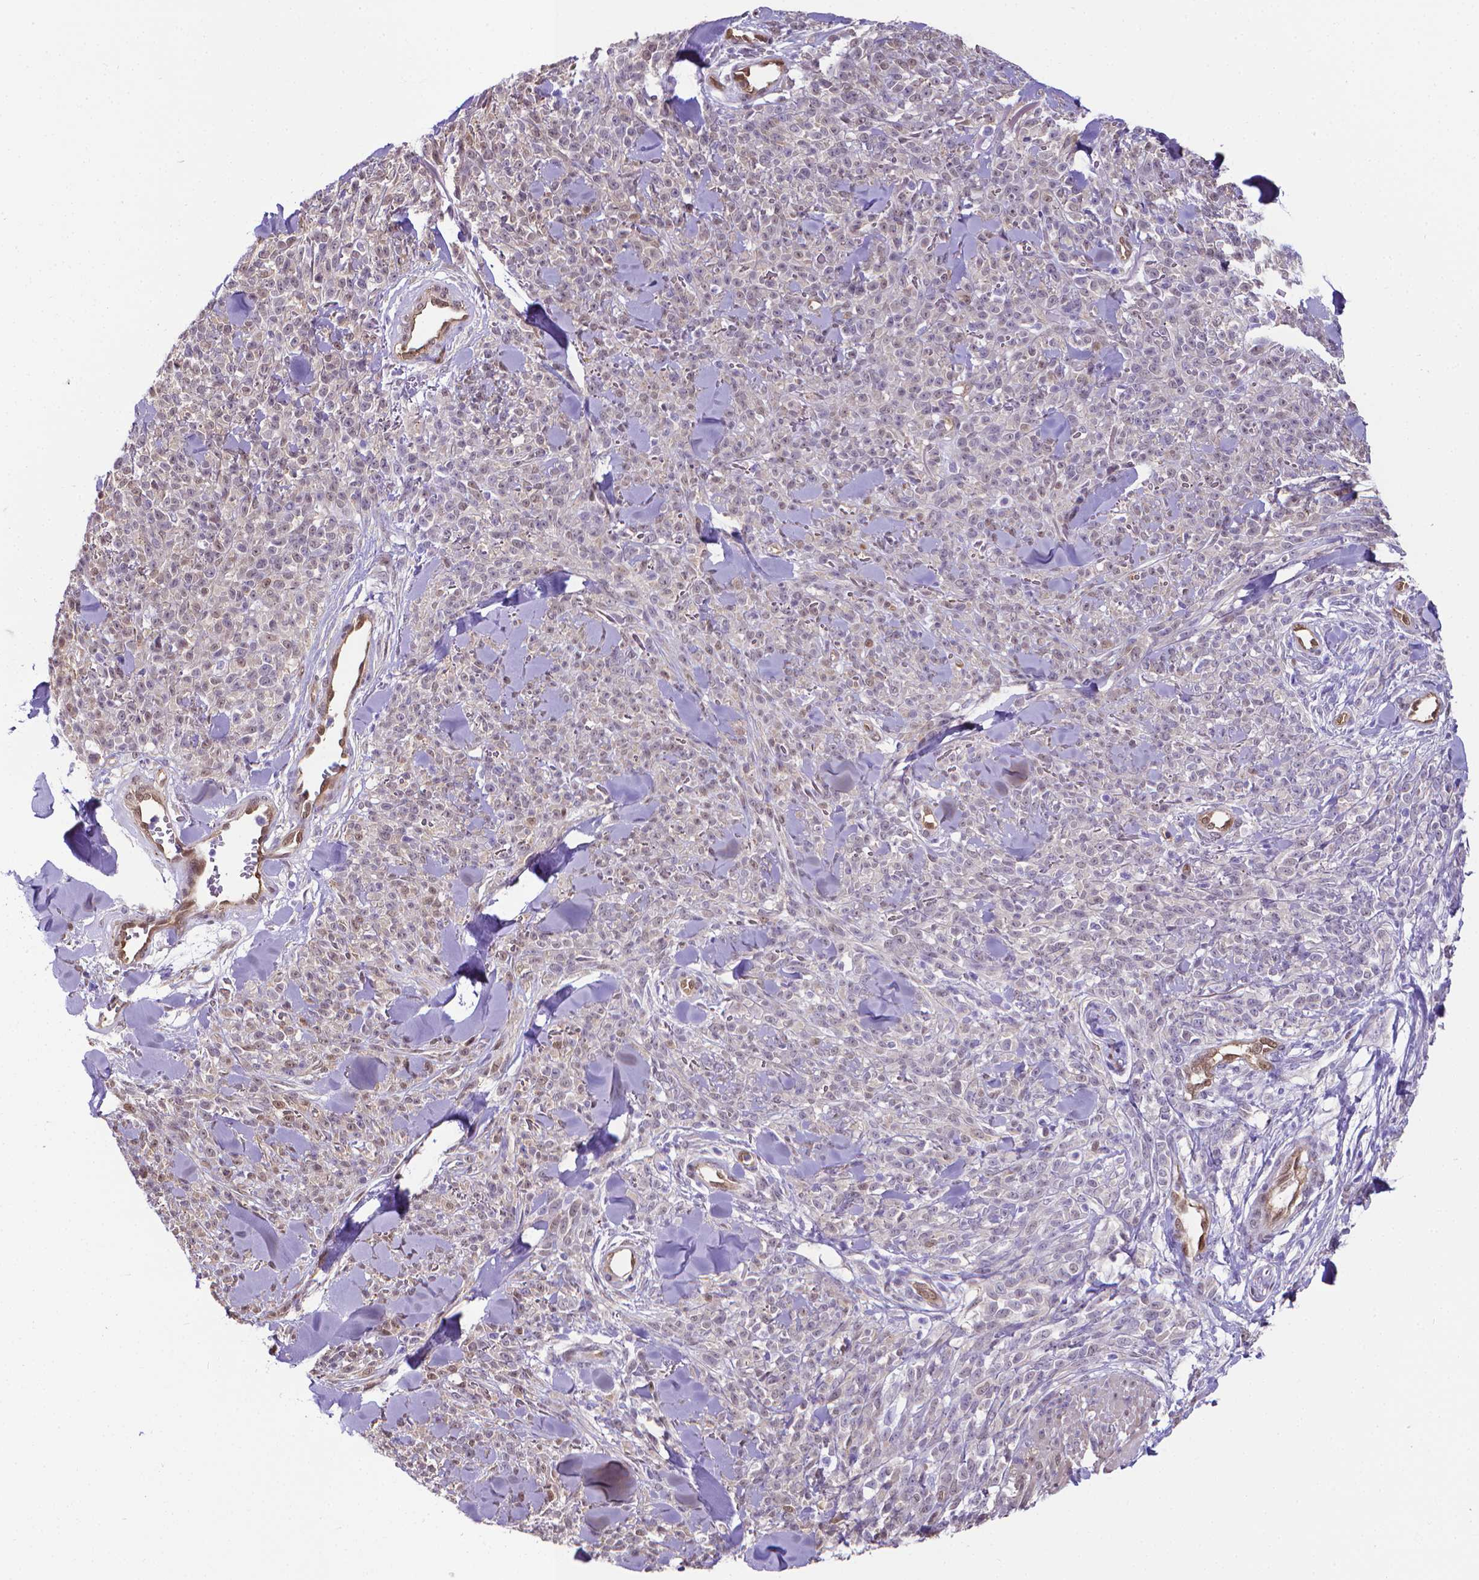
{"staining": {"intensity": "negative", "quantity": "none", "location": "none"}, "tissue": "melanoma", "cell_type": "Tumor cells", "image_type": "cancer", "snomed": [{"axis": "morphology", "description": "Malignant melanoma, NOS"}, {"axis": "topography", "description": "Skin"}, {"axis": "topography", "description": "Skin of trunk"}], "caption": "This histopathology image is of malignant melanoma stained with immunohistochemistry (IHC) to label a protein in brown with the nuclei are counter-stained blue. There is no positivity in tumor cells.", "gene": "CLIC4", "patient": {"sex": "male", "age": 74}}